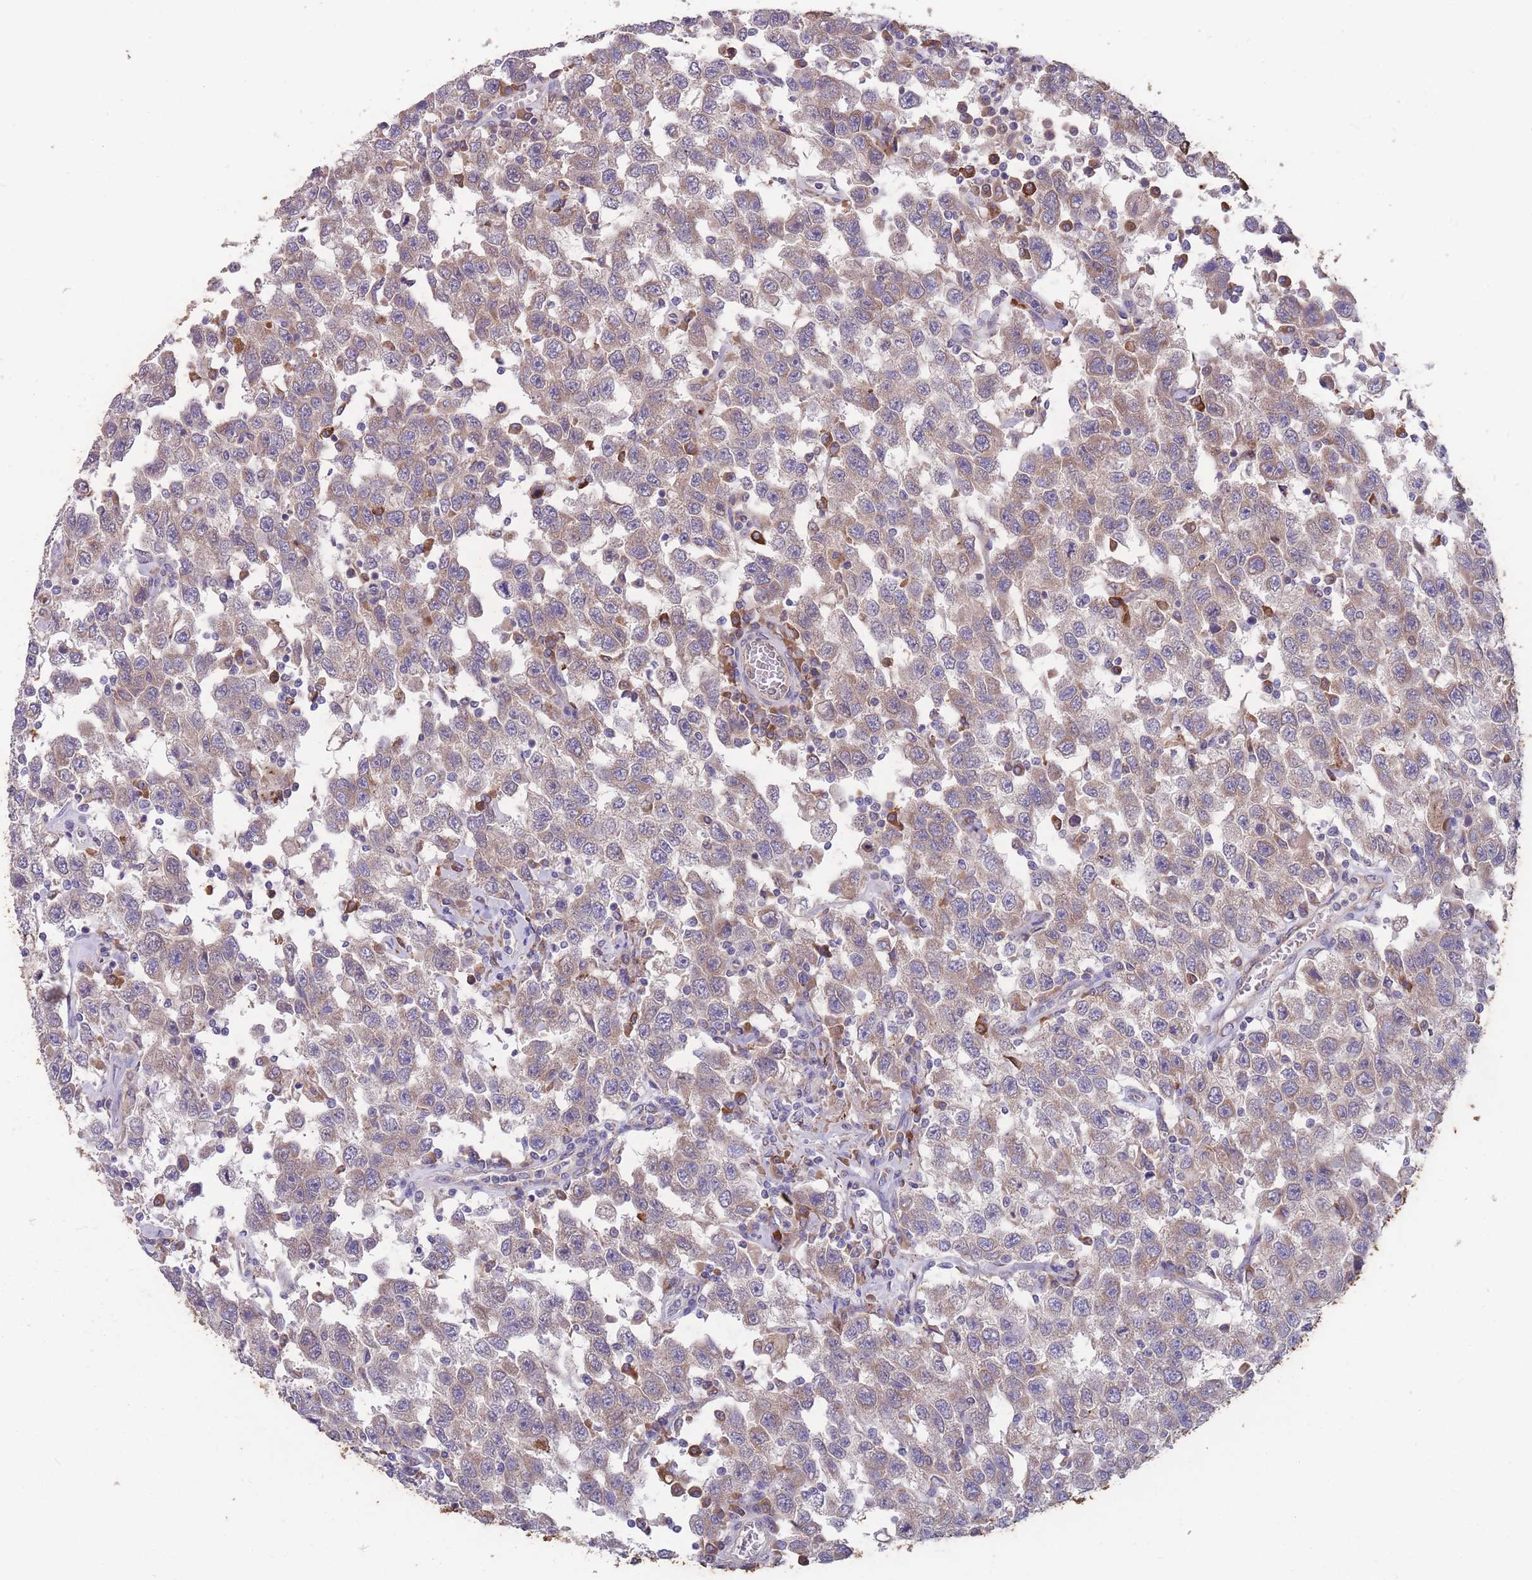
{"staining": {"intensity": "weak", "quantity": "25%-75%", "location": "cytoplasmic/membranous"}, "tissue": "testis cancer", "cell_type": "Tumor cells", "image_type": "cancer", "snomed": [{"axis": "morphology", "description": "Seminoma, NOS"}, {"axis": "topography", "description": "Testis"}], "caption": "Tumor cells display low levels of weak cytoplasmic/membranous positivity in approximately 25%-75% of cells in seminoma (testis).", "gene": "STIM2", "patient": {"sex": "male", "age": 41}}